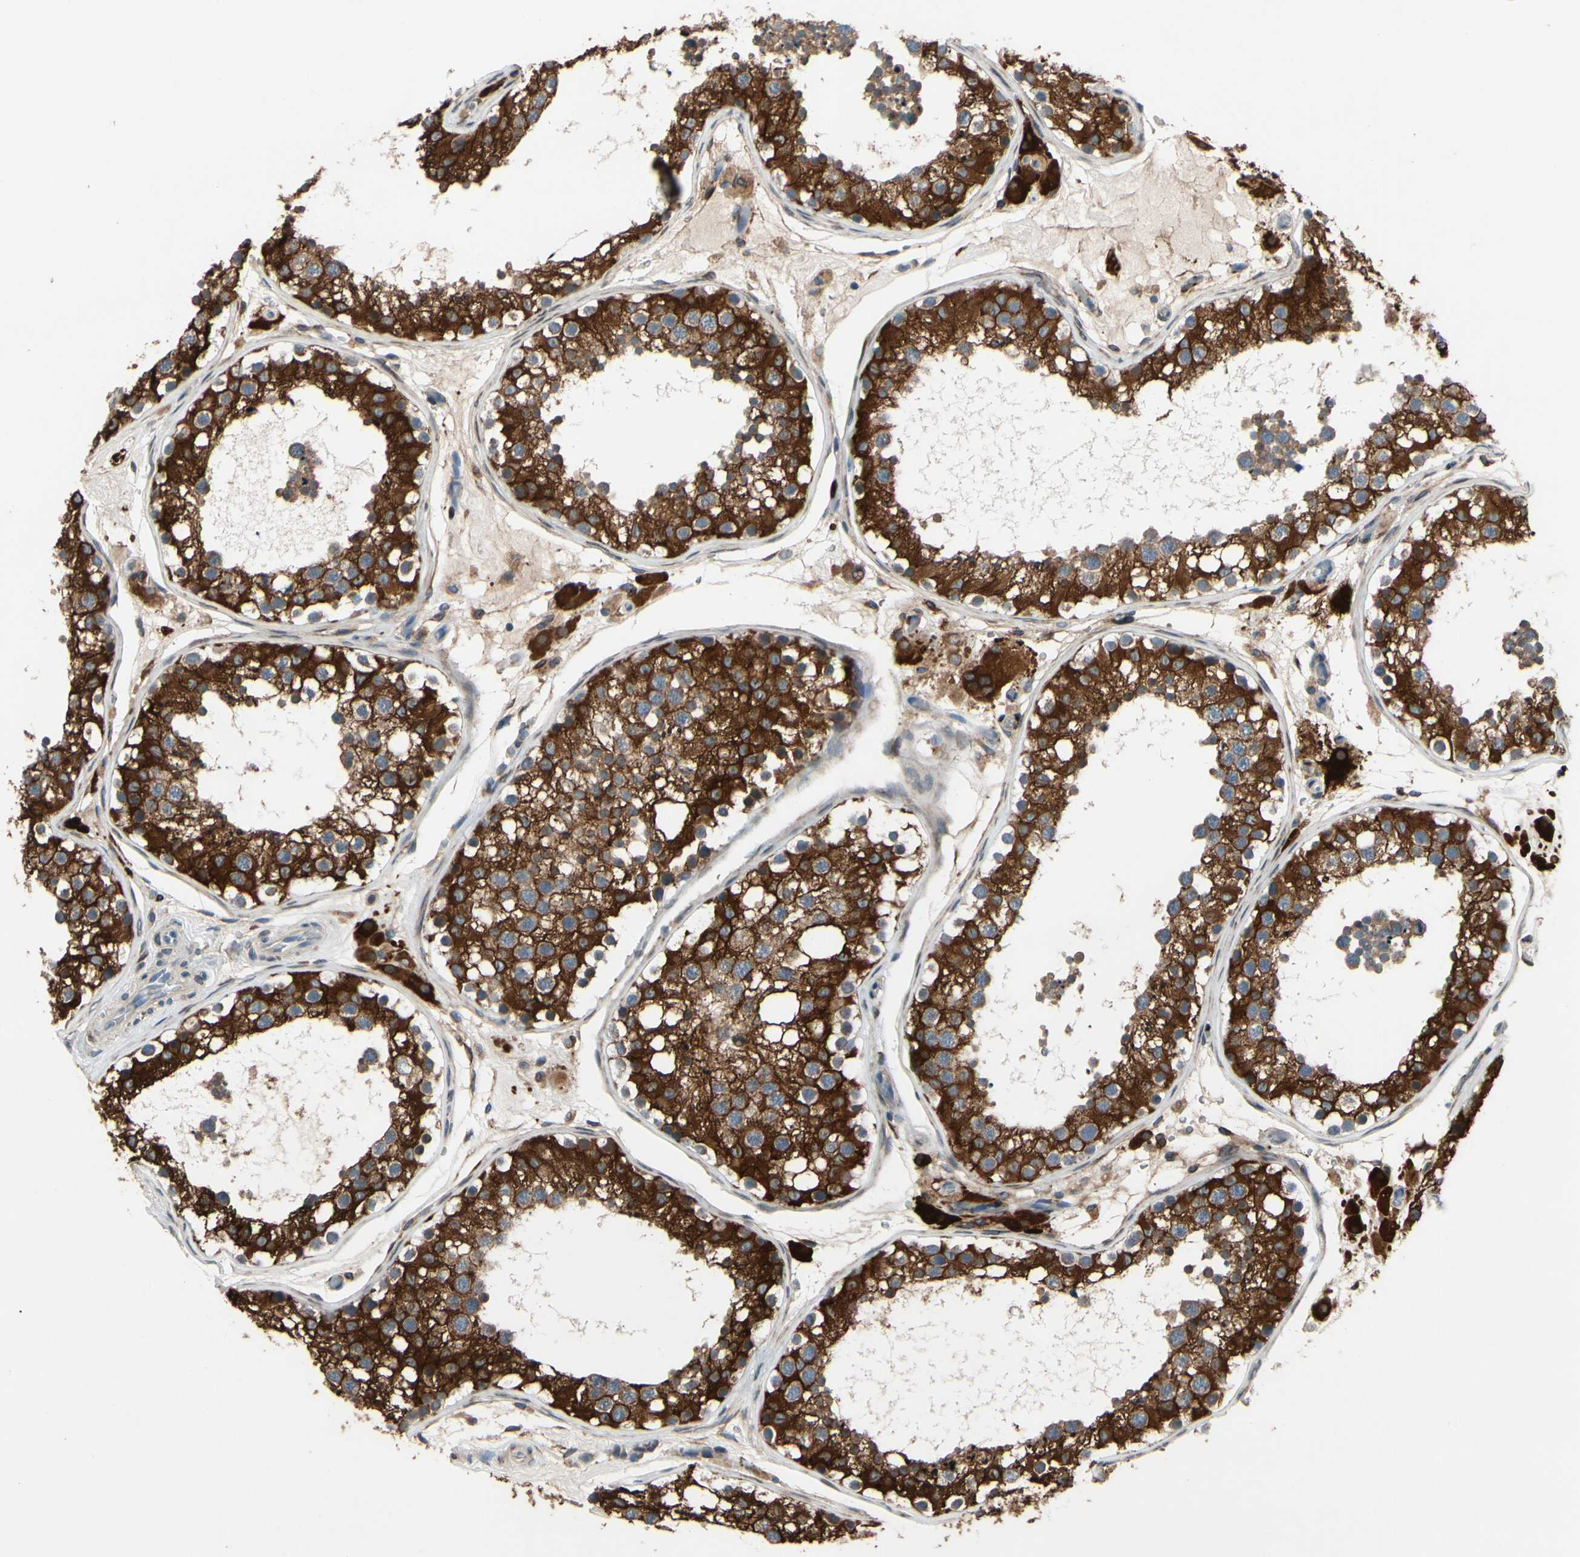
{"staining": {"intensity": "strong", "quantity": ">75%", "location": "cytoplasmic/membranous"}, "tissue": "testis", "cell_type": "Cells in seminiferous ducts", "image_type": "normal", "snomed": [{"axis": "morphology", "description": "Normal tissue, NOS"}, {"axis": "topography", "description": "Testis"}, {"axis": "topography", "description": "Epididymis"}], "caption": "IHC (DAB) staining of benign testis exhibits strong cytoplasmic/membranous protein staining in approximately >75% of cells in seminiferous ducts.", "gene": "PRXL2A", "patient": {"sex": "male", "age": 26}}